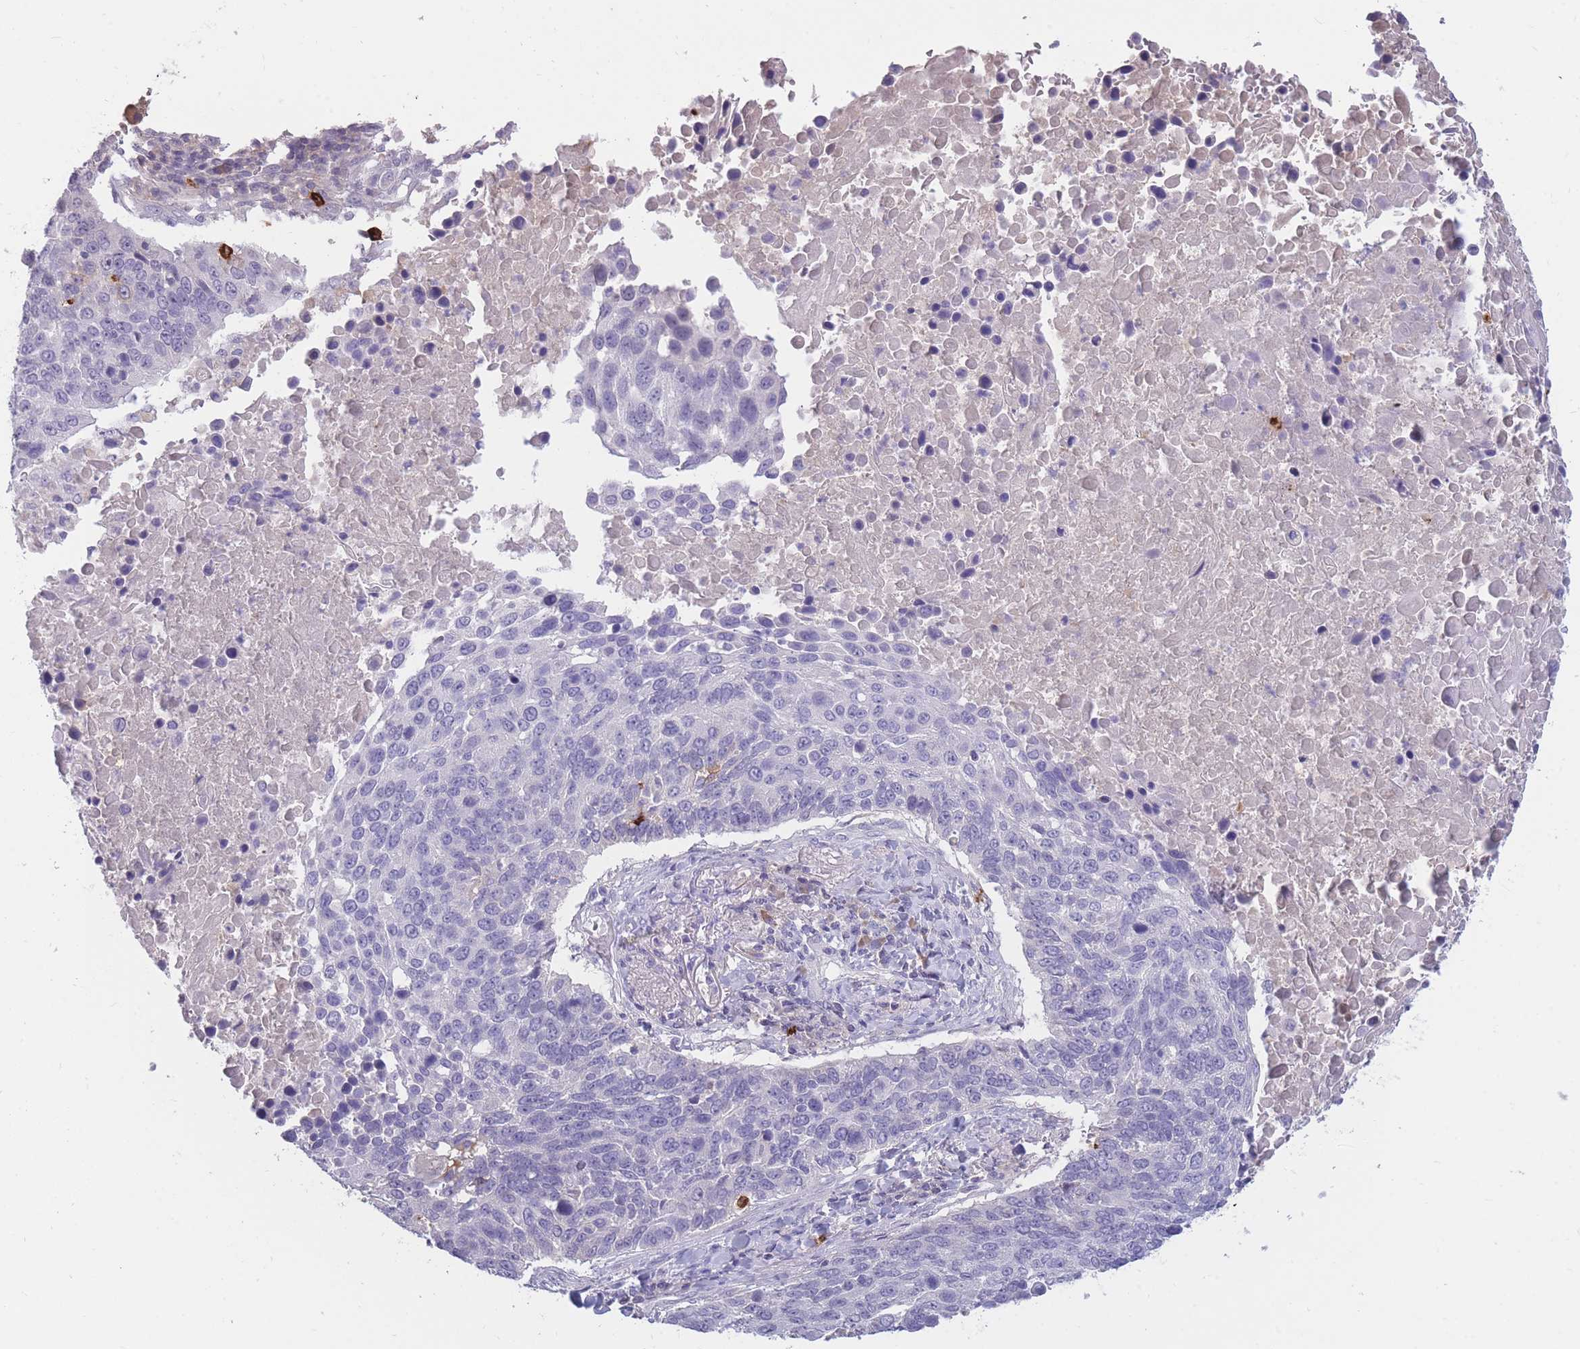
{"staining": {"intensity": "negative", "quantity": "none", "location": "none"}, "tissue": "lung cancer", "cell_type": "Tumor cells", "image_type": "cancer", "snomed": [{"axis": "morphology", "description": "Normal tissue, NOS"}, {"axis": "morphology", "description": "Squamous cell carcinoma, NOS"}, {"axis": "topography", "description": "Lymph node"}, {"axis": "topography", "description": "Lung"}], "caption": "Immunohistochemistry (IHC) photomicrograph of squamous cell carcinoma (lung) stained for a protein (brown), which exhibits no positivity in tumor cells.", "gene": "TPSD1", "patient": {"sex": "male", "age": 66}}